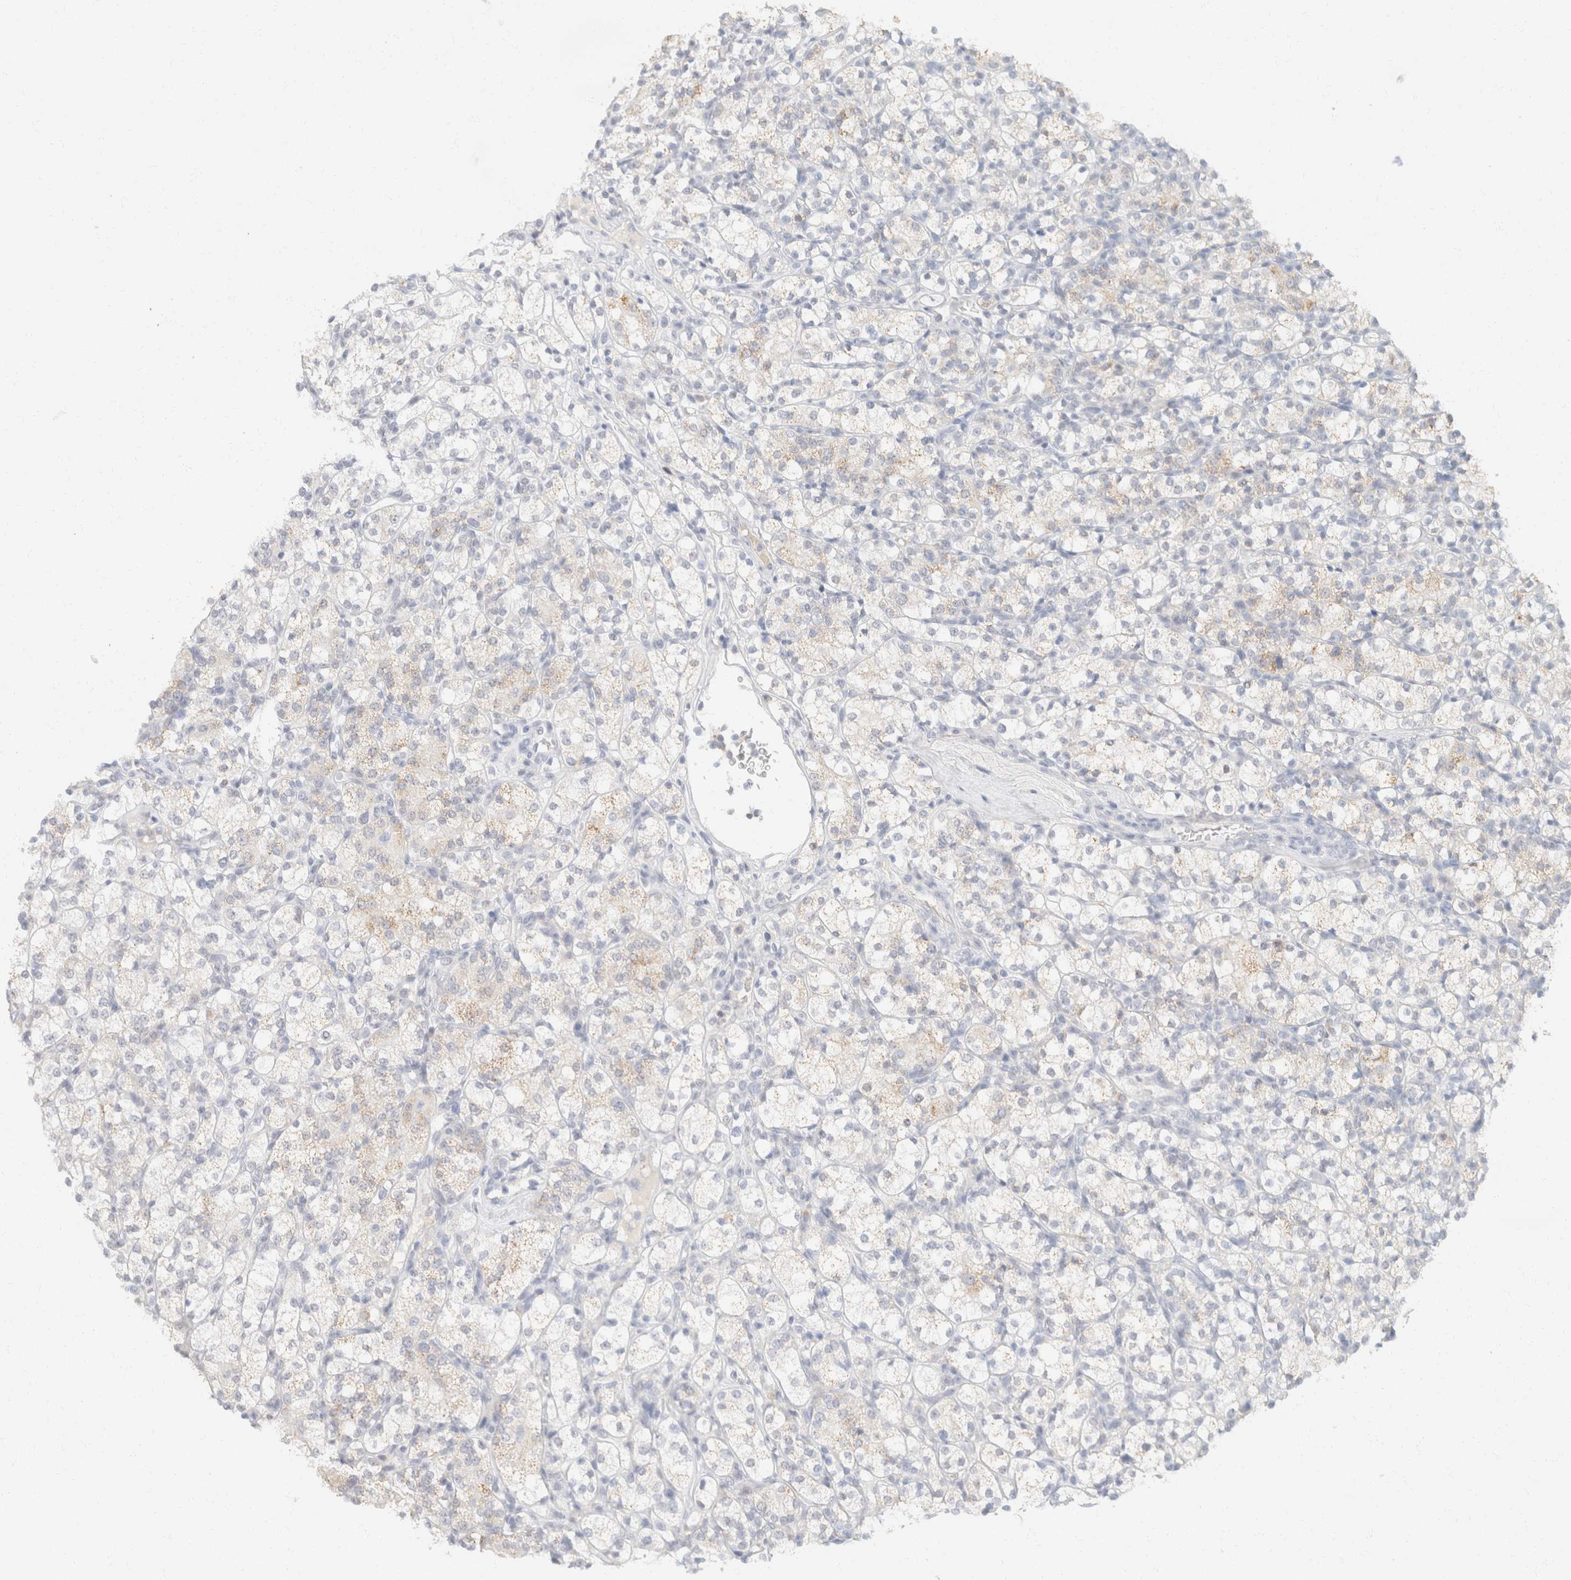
{"staining": {"intensity": "weak", "quantity": "<25%", "location": "cytoplasmic/membranous"}, "tissue": "renal cancer", "cell_type": "Tumor cells", "image_type": "cancer", "snomed": [{"axis": "morphology", "description": "Adenocarcinoma, NOS"}, {"axis": "topography", "description": "Kidney"}], "caption": "High magnification brightfield microscopy of renal adenocarcinoma stained with DAB (3,3'-diaminobenzidine) (brown) and counterstained with hematoxylin (blue): tumor cells show no significant expression. Brightfield microscopy of IHC stained with DAB (brown) and hematoxylin (blue), captured at high magnification.", "gene": "KRT20", "patient": {"sex": "male", "age": 77}}